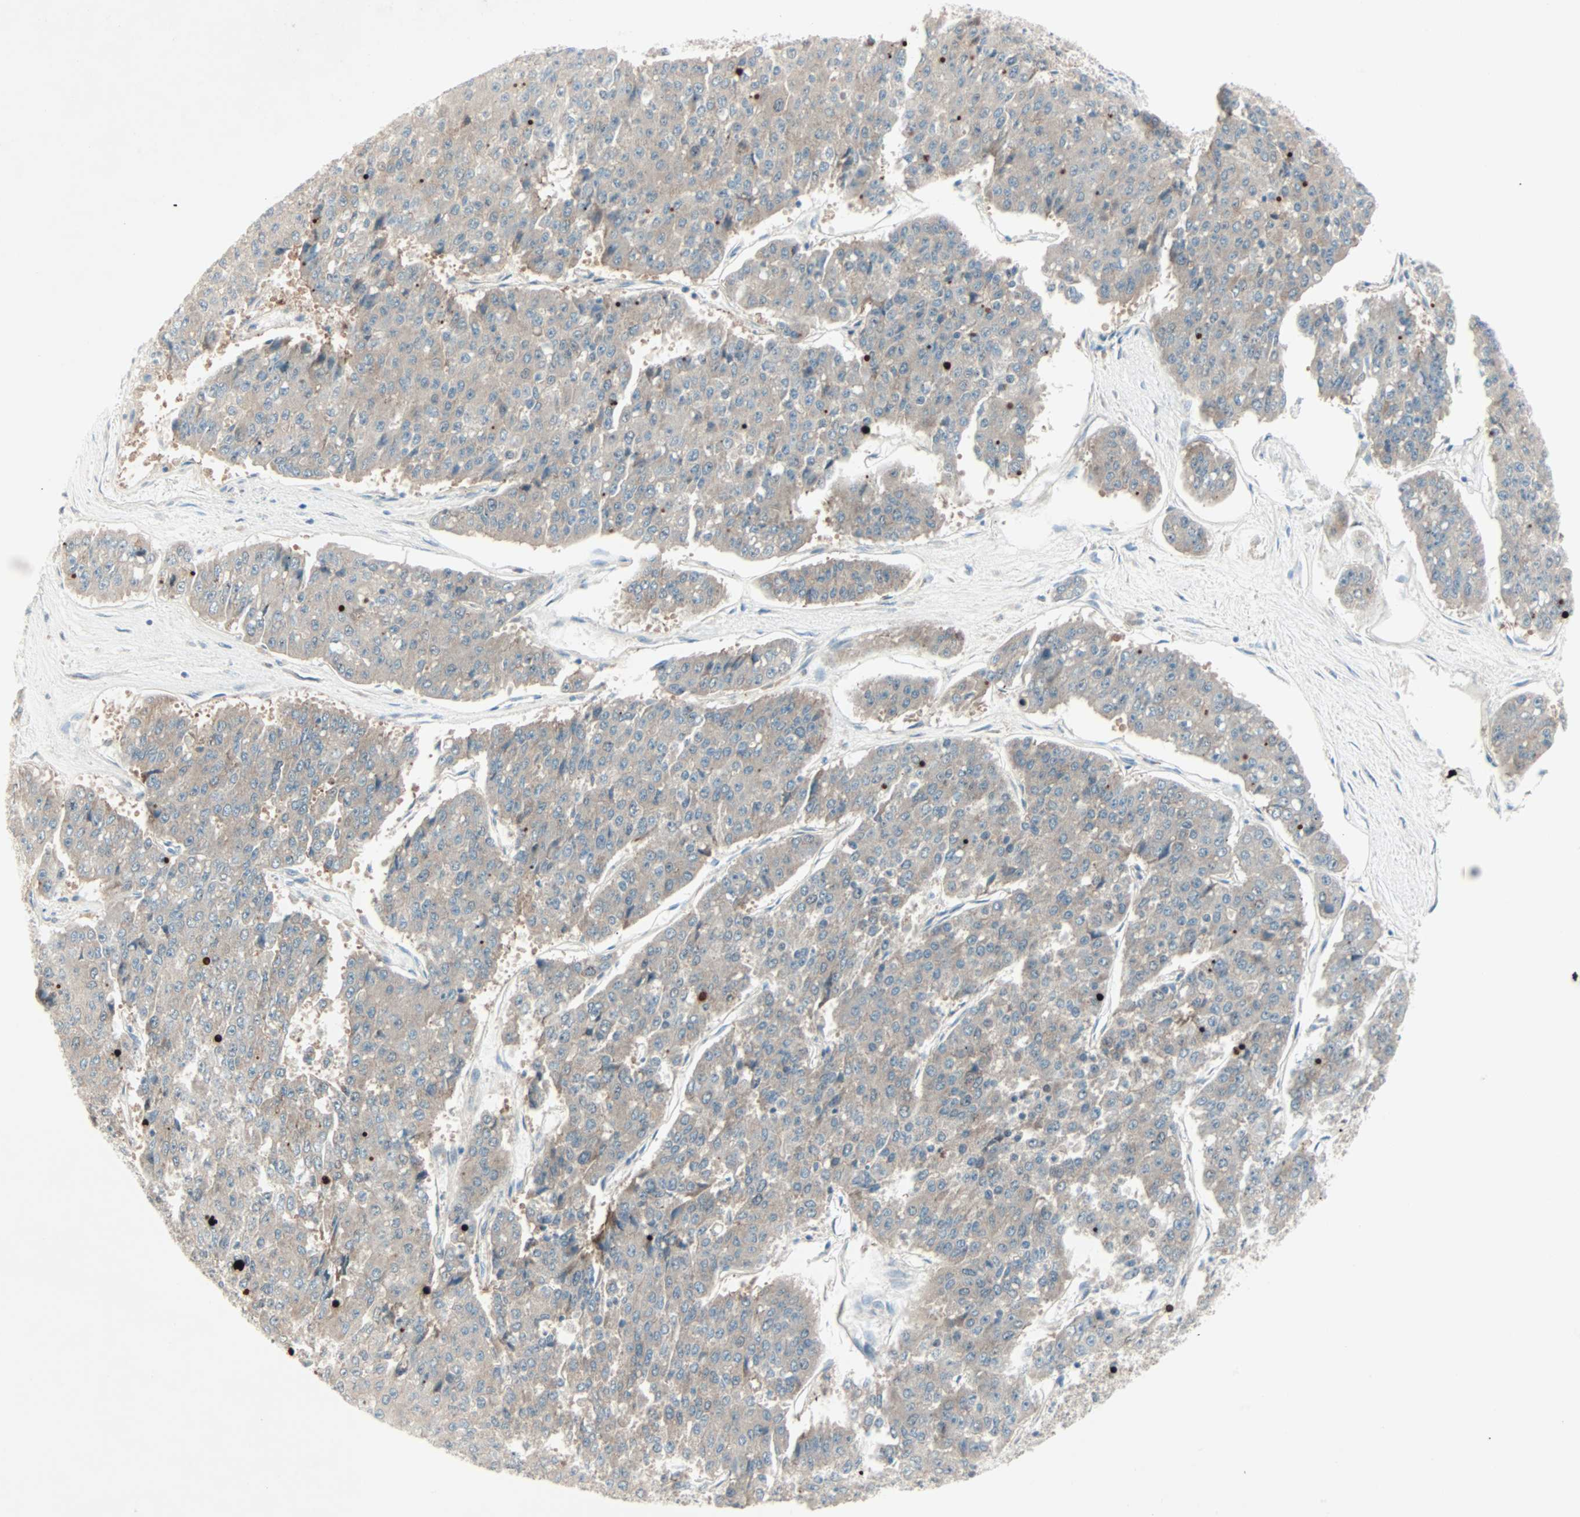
{"staining": {"intensity": "weak", "quantity": "25%-75%", "location": "cytoplasmic/membranous"}, "tissue": "pancreatic cancer", "cell_type": "Tumor cells", "image_type": "cancer", "snomed": [{"axis": "morphology", "description": "Adenocarcinoma, NOS"}, {"axis": "topography", "description": "Pancreas"}], "caption": "Protein expression analysis of pancreatic cancer (adenocarcinoma) shows weak cytoplasmic/membranous staining in about 25%-75% of tumor cells. (DAB (3,3'-diaminobenzidine) = brown stain, brightfield microscopy at high magnification).", "gene": "SMIM8", "patient": {"sex": "male", "age": 50}}